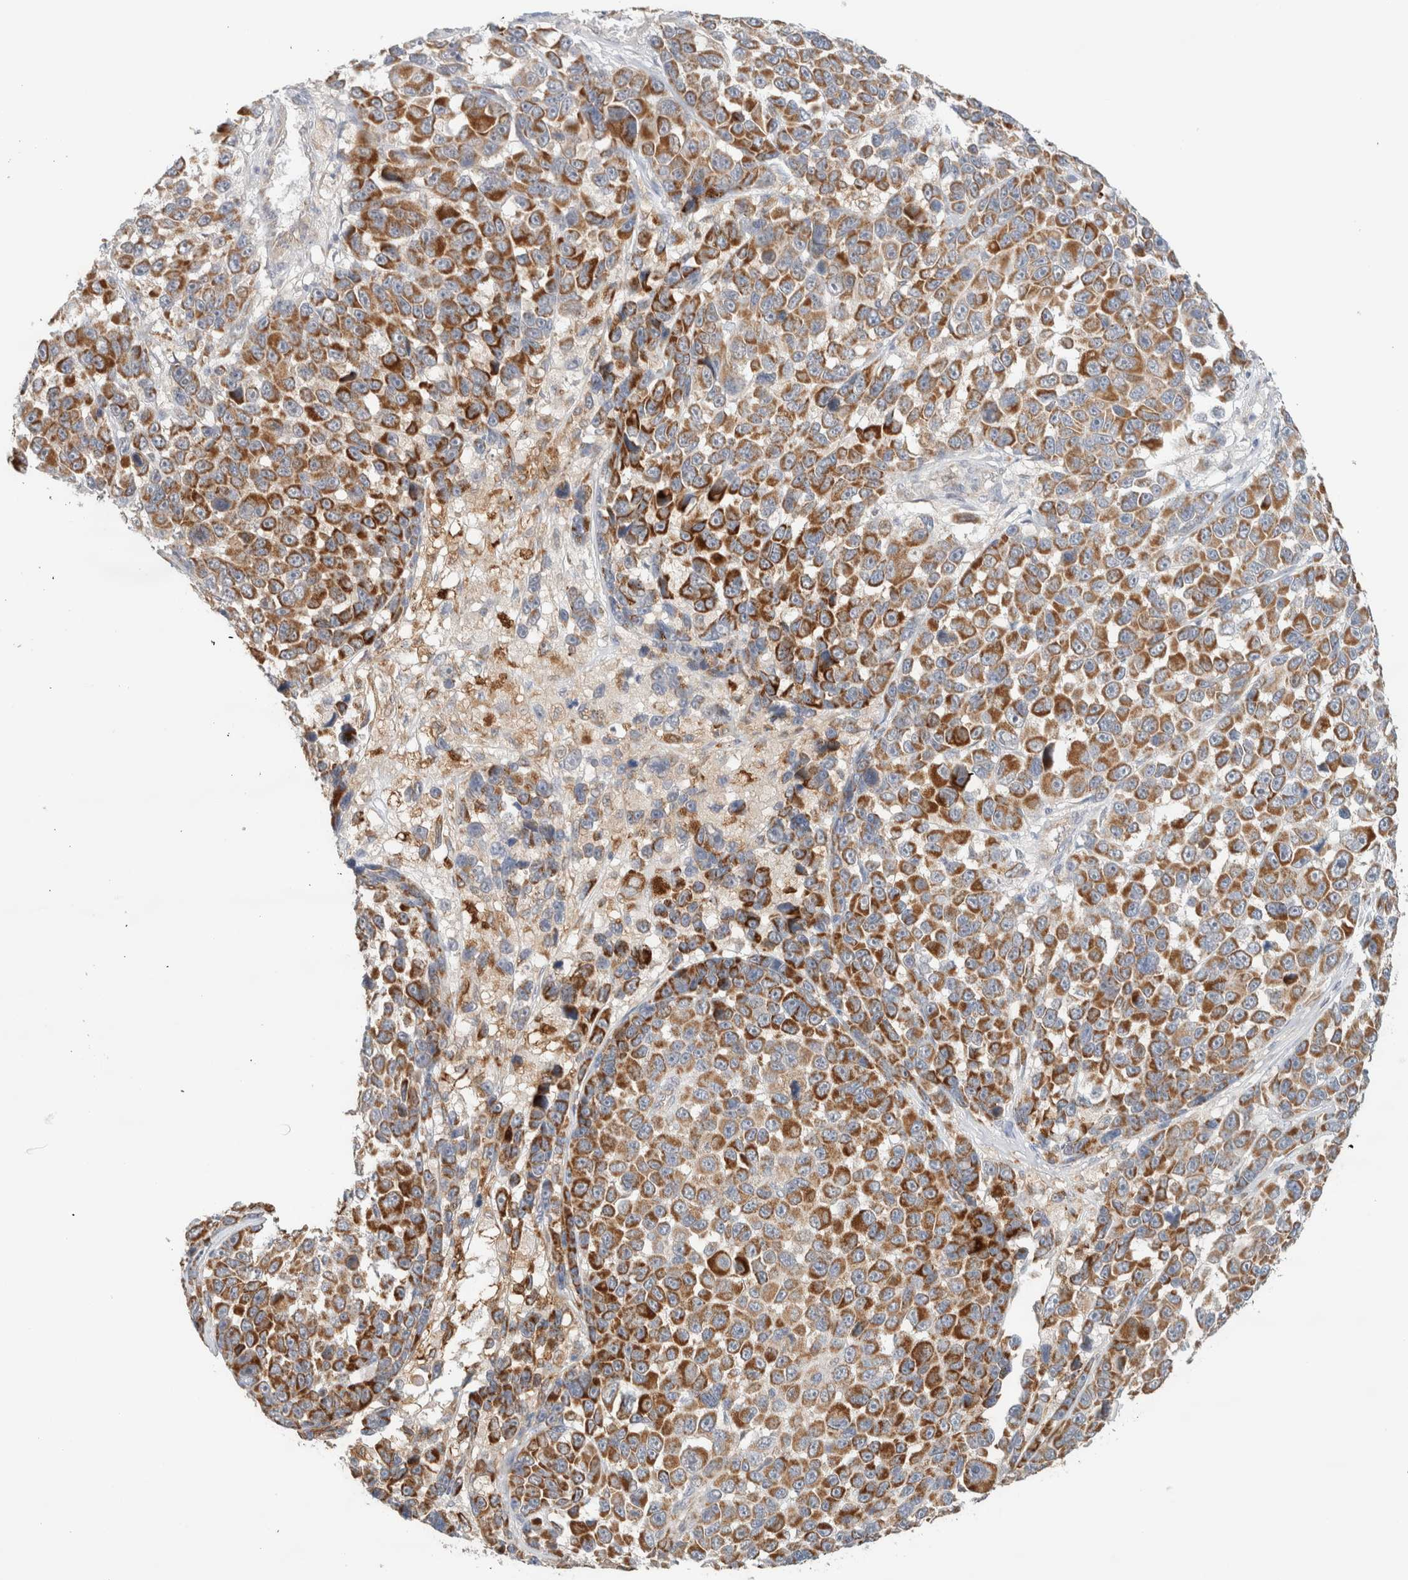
{"staining": {"intensity": "strong", "quantity": ">75%", "location": "cytoplasmic/membranous"}, "tissue": "melanoma", "cell_type": "Tumor cells", "image_type": "cancer", "snomed": [{"axis": "morphology", "description": "Malignant melanoma, NOS"}, {"axis": "topography", "description": "Skin"}], "caption": "IHC of human melanoma reveals high levels of strong cytoplasmic/membranous staining in approximately >75% of tumor cells.", "gene": "MRM3", "patient": {"sex": "male", "age": 53}}